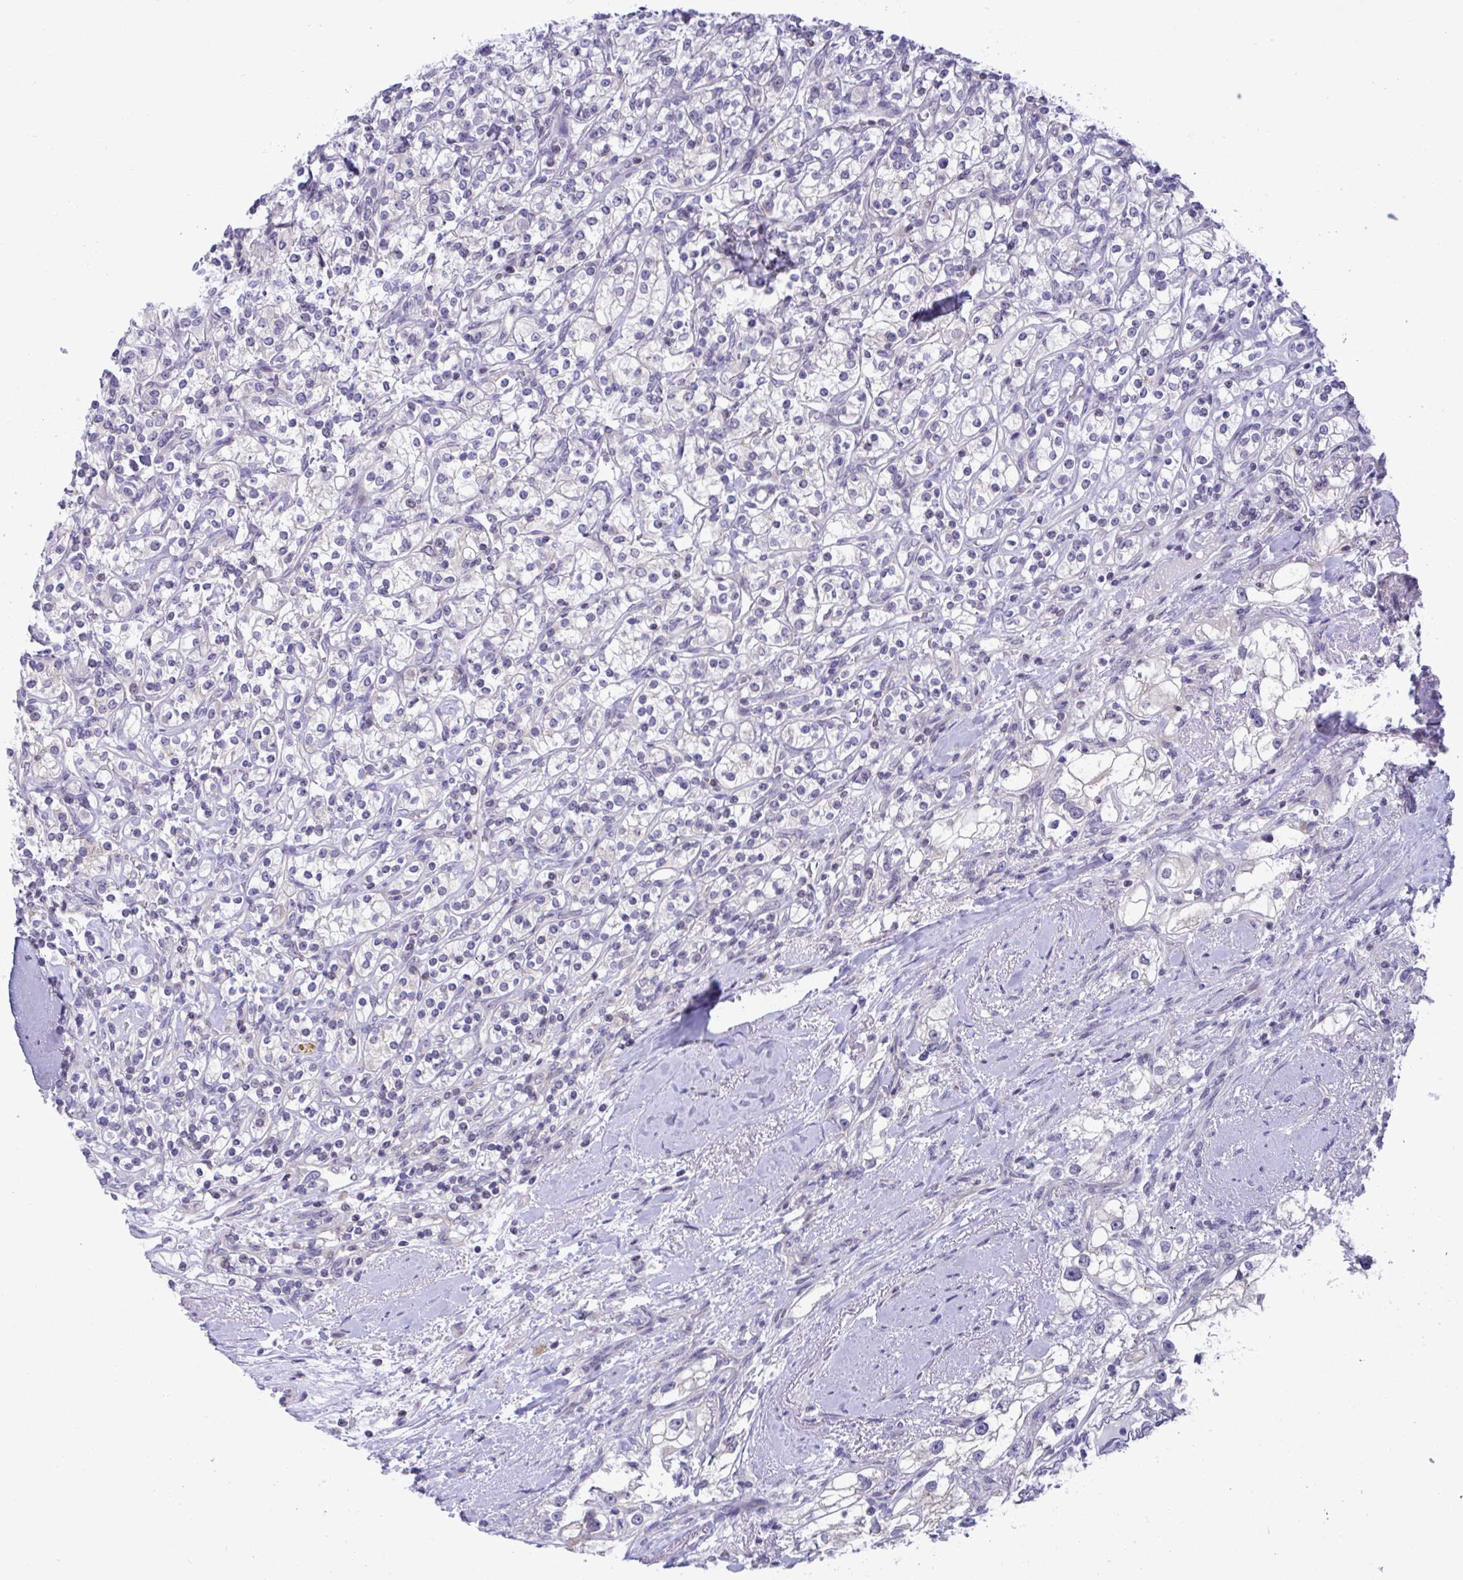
{"staining": {"intensity": "negative", "quantity": "none", "location": "none"}, "tissue": "renal cancer", "cell_type": "Tumor cells", "image_type": "cancer", "snomed": [{"axis": "morphology", "description": "Adenocarcinoma, NOS"}, {"axis": "topography", "description": "Kidney"}], "caption": "Immunohistochemistry (IHC) of human renal cancer (adenocarcinoma) demonstrates no staining in tumor cells. (DAB immunohistochemistry visualized using brightfield microscopy, high magnification).", "gene": "SNX11", "patient": {"sex": "male", "age": 77}}